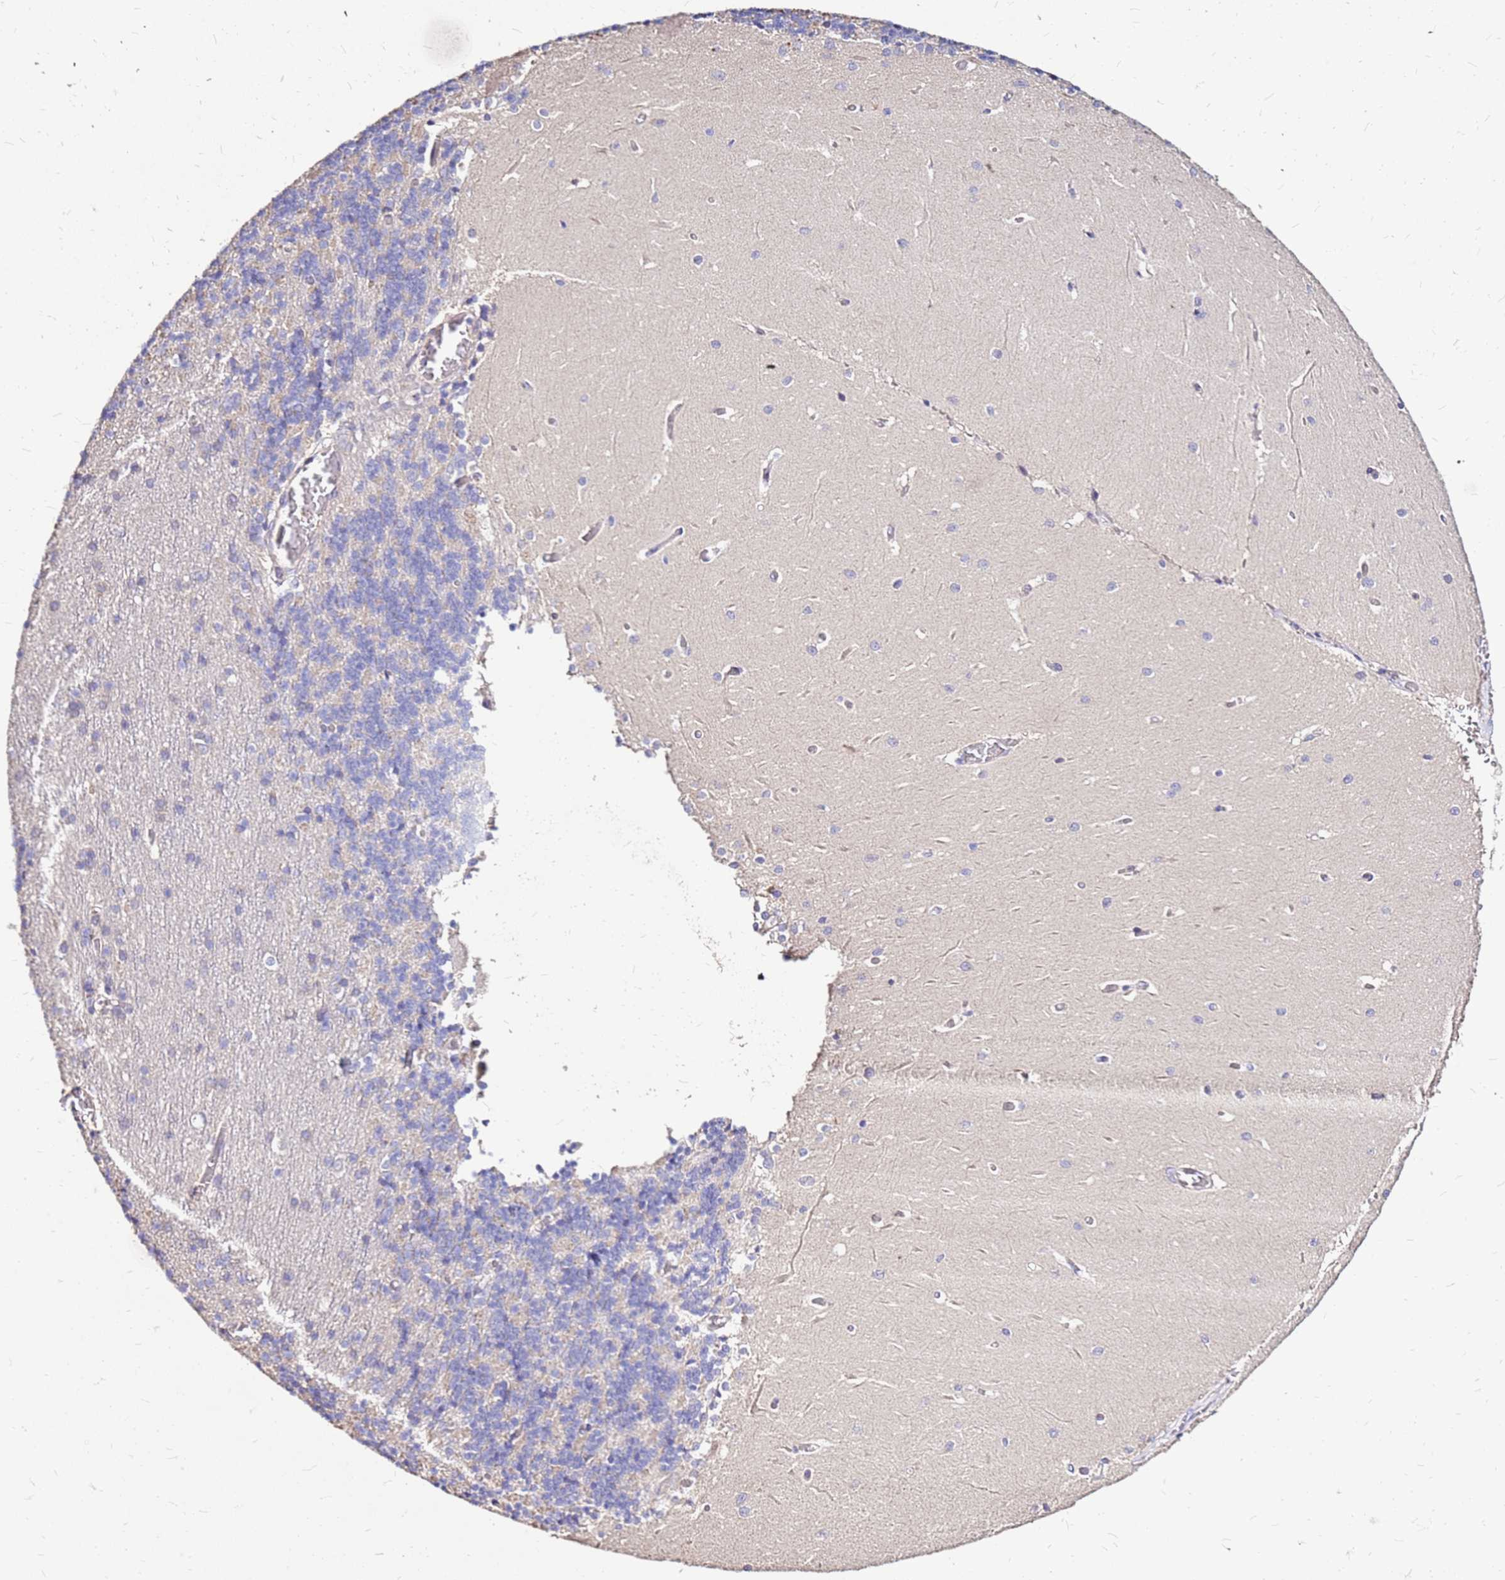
{"staining": {"intensity": "negative", "quantity": "none", "location": "none"}, "tissue": "cerebellum", "cell_type": "Cells in granular layer", "image_type": "normal", "snomed": [{"axis": "morphology", "description": "Normal tissue, NOS"}, {"axis": "topography", "description": "Cerebellum"}], "caption": "Immunohistochemistry (IHC) photomicrograph of benign human cerebellum stained for a protein (brown), which shows no positivity in cells in granular layer.", "gene": "EXD3", "patient": {"sex": "male", "age": 37}}